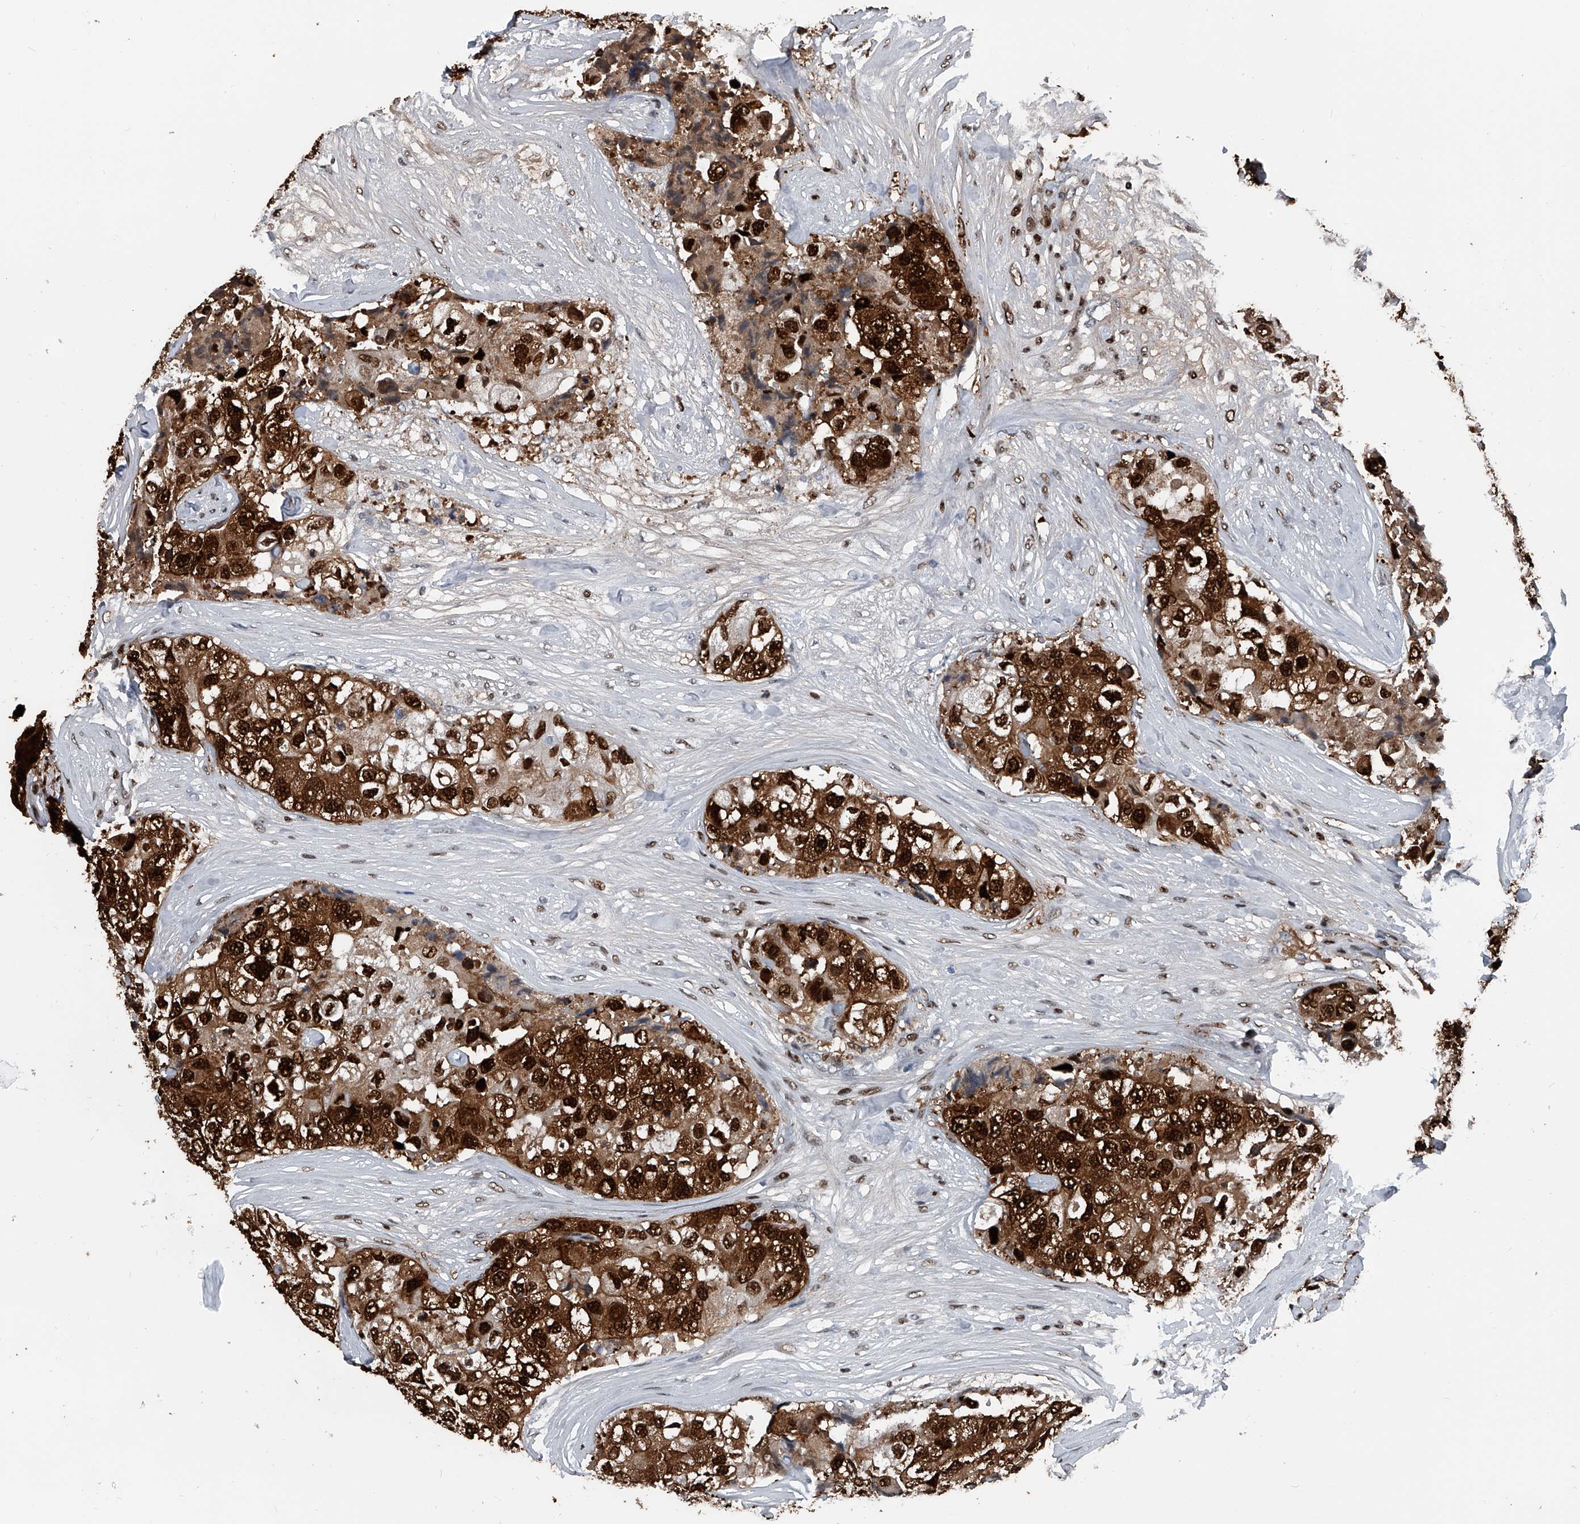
{"staining": {"intensity": "strong", "quantity": ">75%", "location": "cytoplasmic/membranous,nuclear"}, "tissue": "breast cancer", "cell_type": "Tumor cells", "image_type": "cancer", "snomed": [{"axis": "morphology", "description": "Duct carcinoma"}, {"axis": "topography", "description": "Breast"}], "caption": "Human breast invasive ductal carcinoma stained with a brown dye demonstrates strong cytoplasmic/membranous and nuclear positive positivity in approximately >75% of tumor cells.", "gene": "FKBP5", "patient": {"sex": "female", "age": 62}}